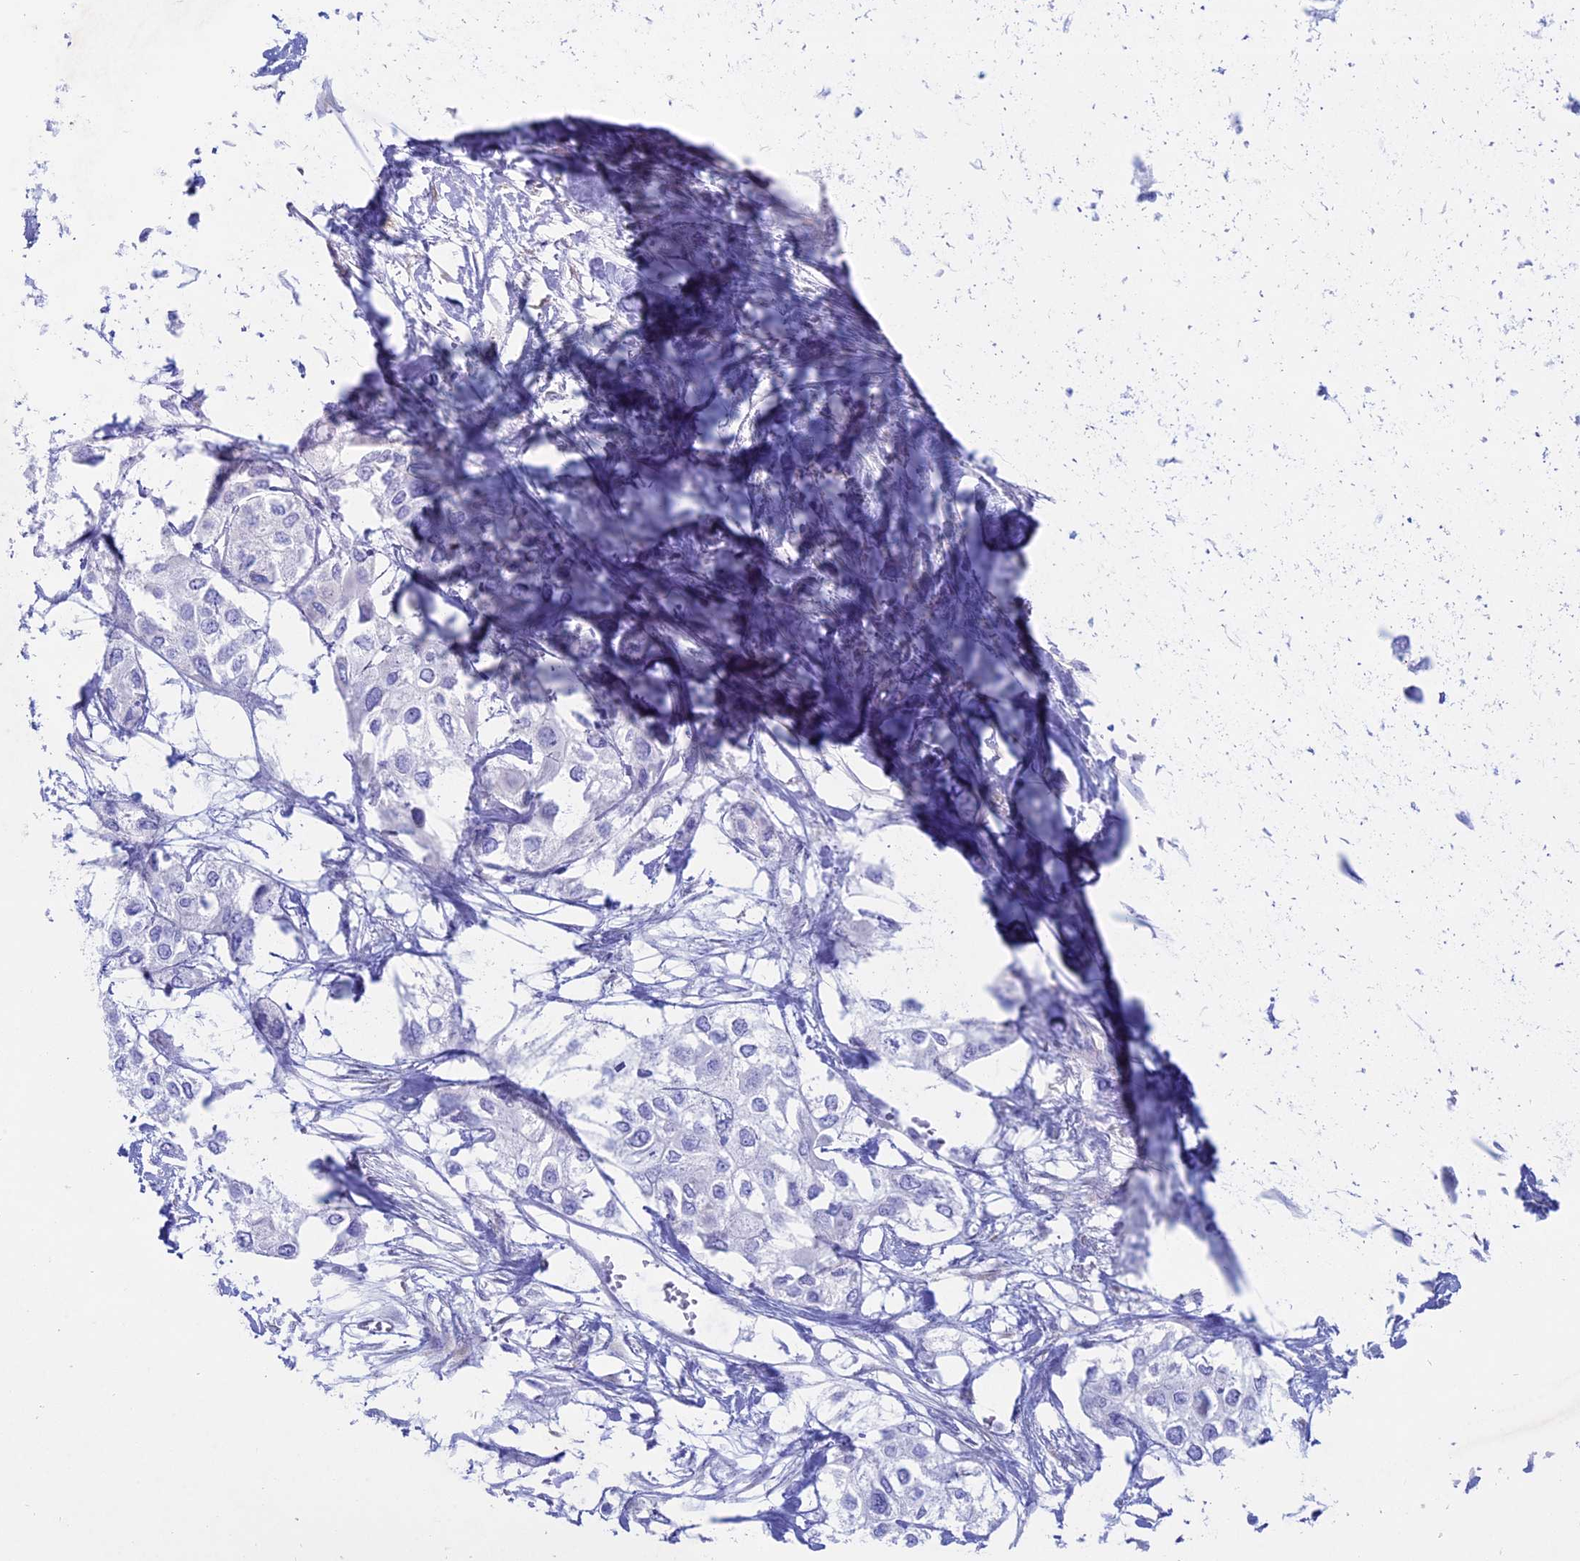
{"staining": {"intensity": "negative", "quantity": "none", "location": "none"}, "tissue": "urothelial cancer", "cell_type": "Tumor cells", "image_type": "cancer", "snomed": [{"axis": "morphology", "description": "Urothelial carcinoma, High grade"}, {"axis": "topography", "description": "Urinary bladder"}], "caption": "Immunohistochemical staining of human urothelial carcinoma (high-grade) exhibits no significant staining in tumor cells.", "gene": "OR2AE1", "patient": {"sex": "male", "age": 64}}